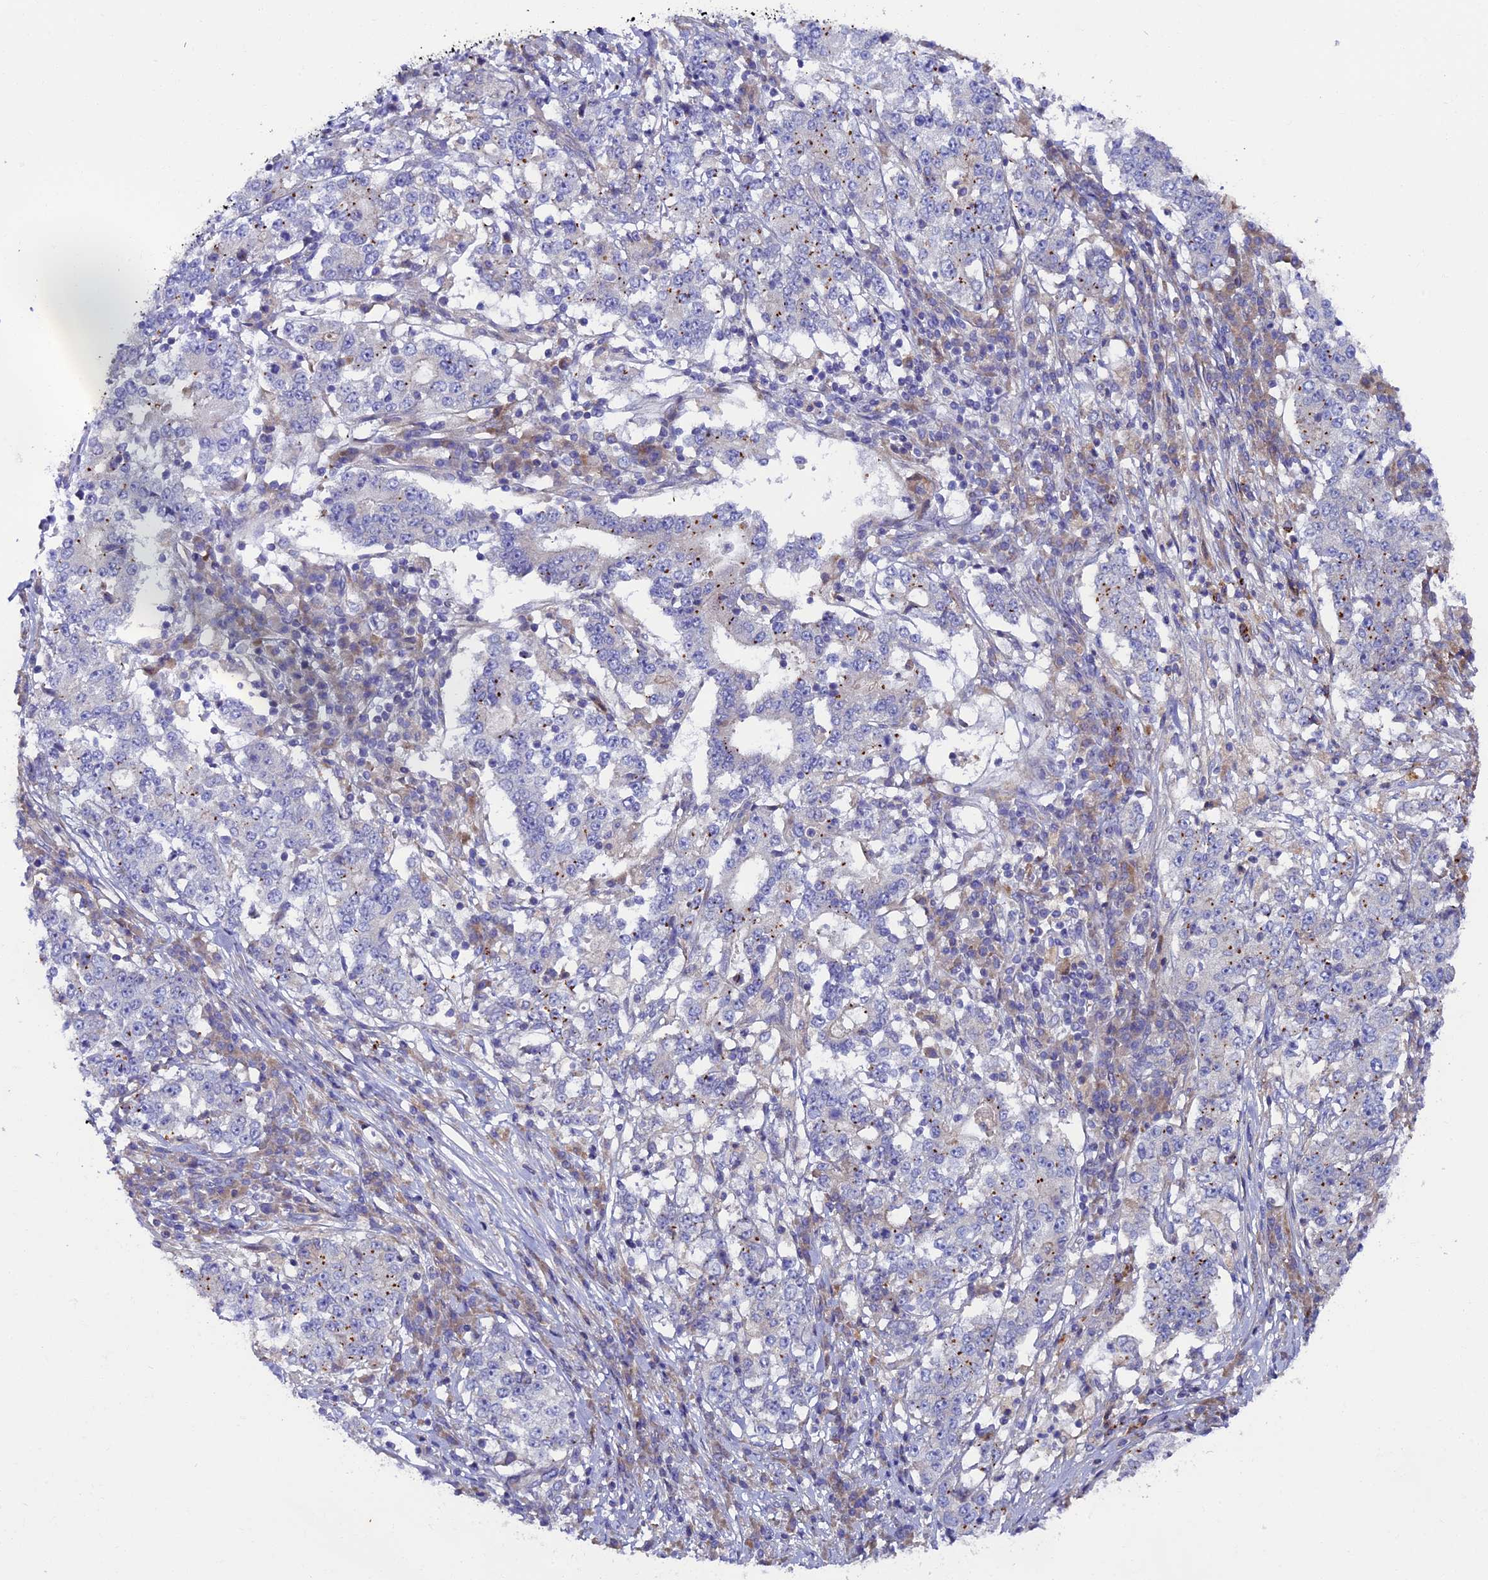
{"staining": {"intensity": "negative", "quantity": "none", "location": "none"}, "tissue": "stomach cancer", "cell_type": "Tumor cells", "image_type": "cancer", "snomed": [{"axis": "morphology", "description": "Adenocarcinoma, NOS"}, {"axis": "topography", "description": "Stomach"}], "caption": "A high-resolution micrograph shows immunohistochemistry staining of adenocarcinoma (stomach), which reveals no significant staining in tumor cells.", "gene": "PIGU", "patient": {"sex": "male", "age": 59}}